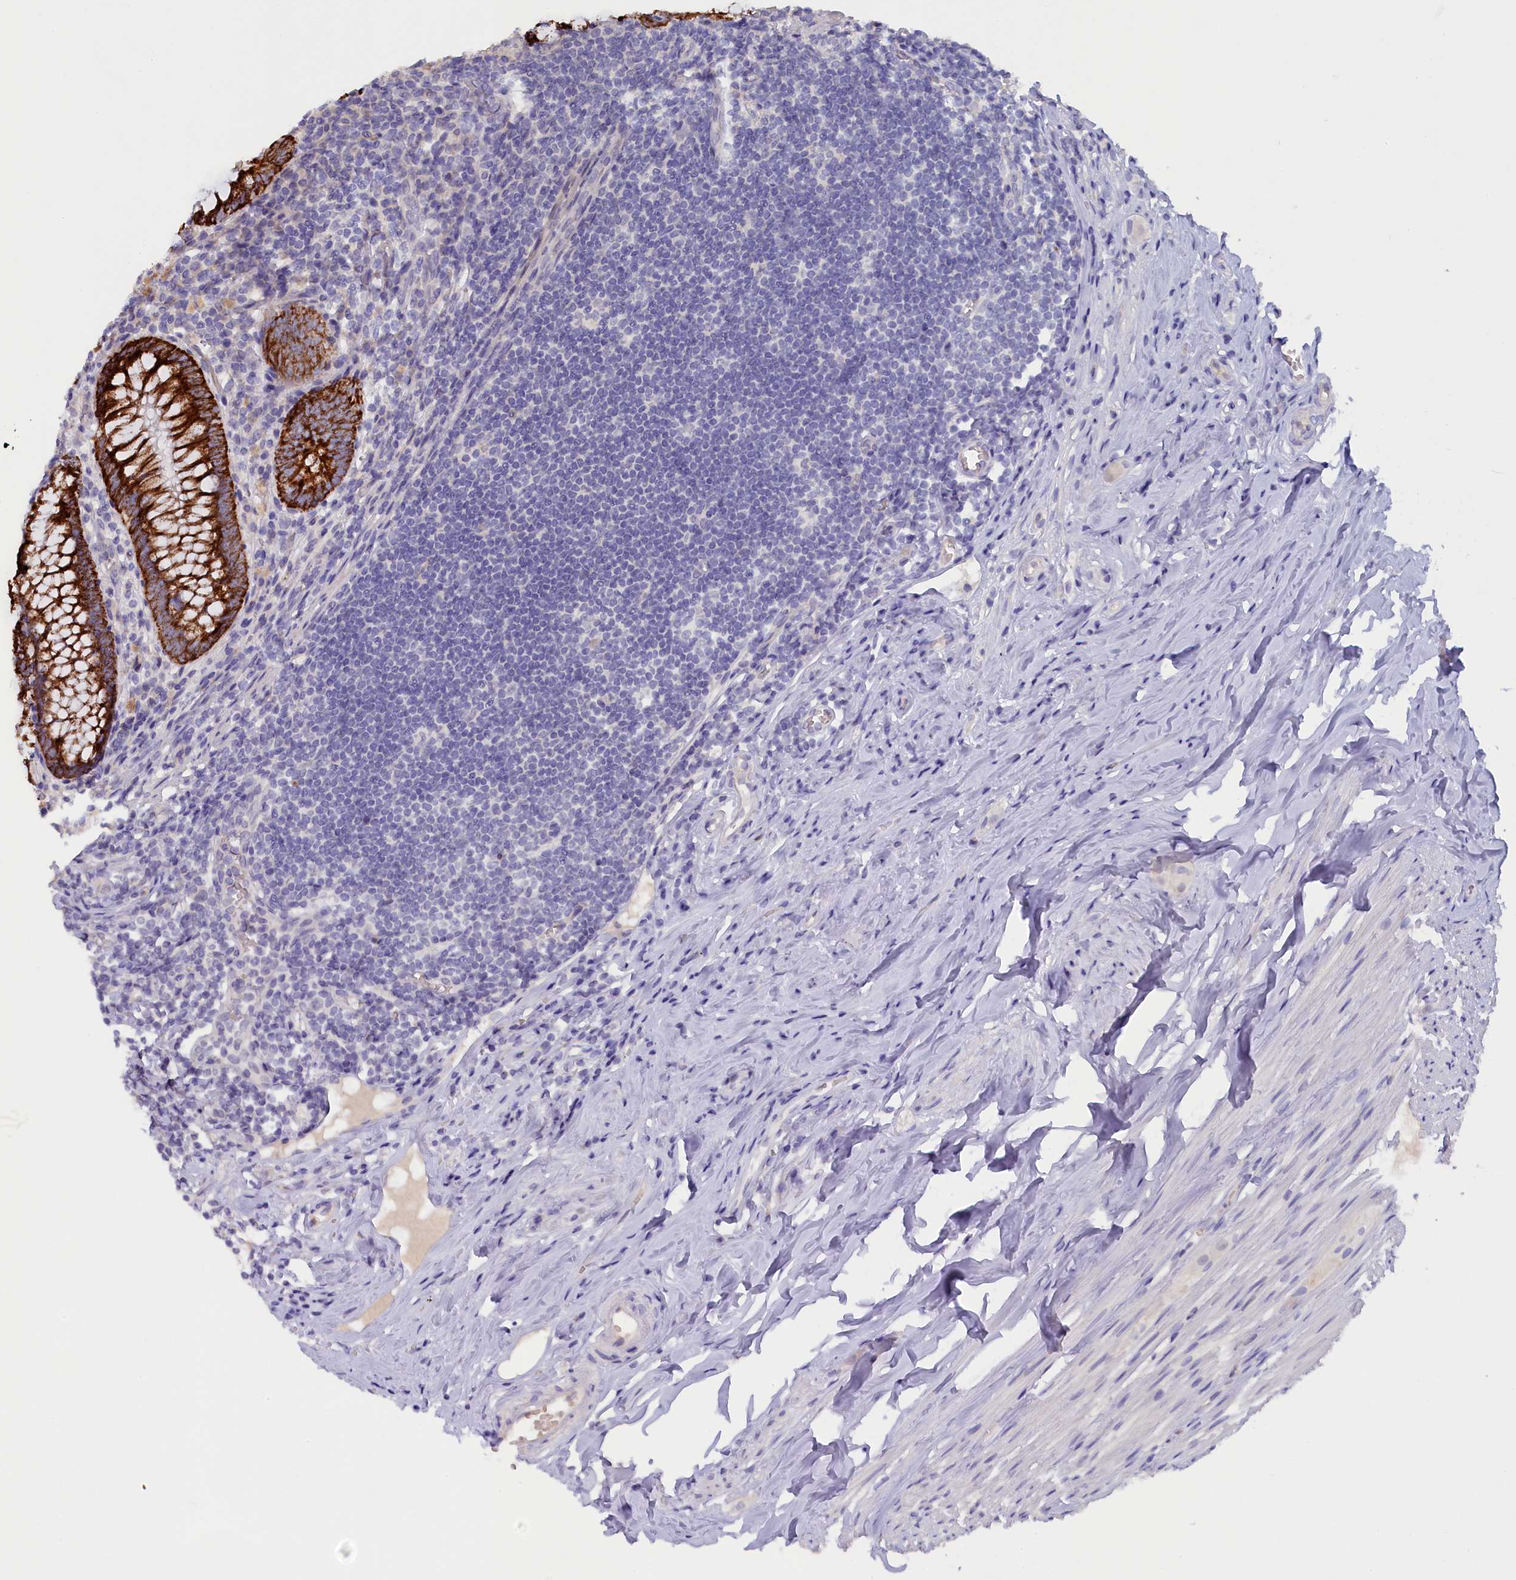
{"staining": {"intensity": "strong", "quantity": ">75%", "location": "cytoplasmic/membranous"}, "tissue": "appendix", "cell_type": "Glandular cells", "image_type": "normal", "snomed": [{"axis": "morphology", "description": "Normal tissue, NOS"}, {"axis": "topography", "description": "Appendix"}], "caption": "IHC image of benign appendix: human appendix stained using IHC exhibits high levels of strong protein expression localized specifically in the cytoplasmic/membranous of glandular cells, appearing as a cytoplasmic/membranous brown color.", "gene": "ZSWIM4", "patient": {"sex": "female", "age": 51}}